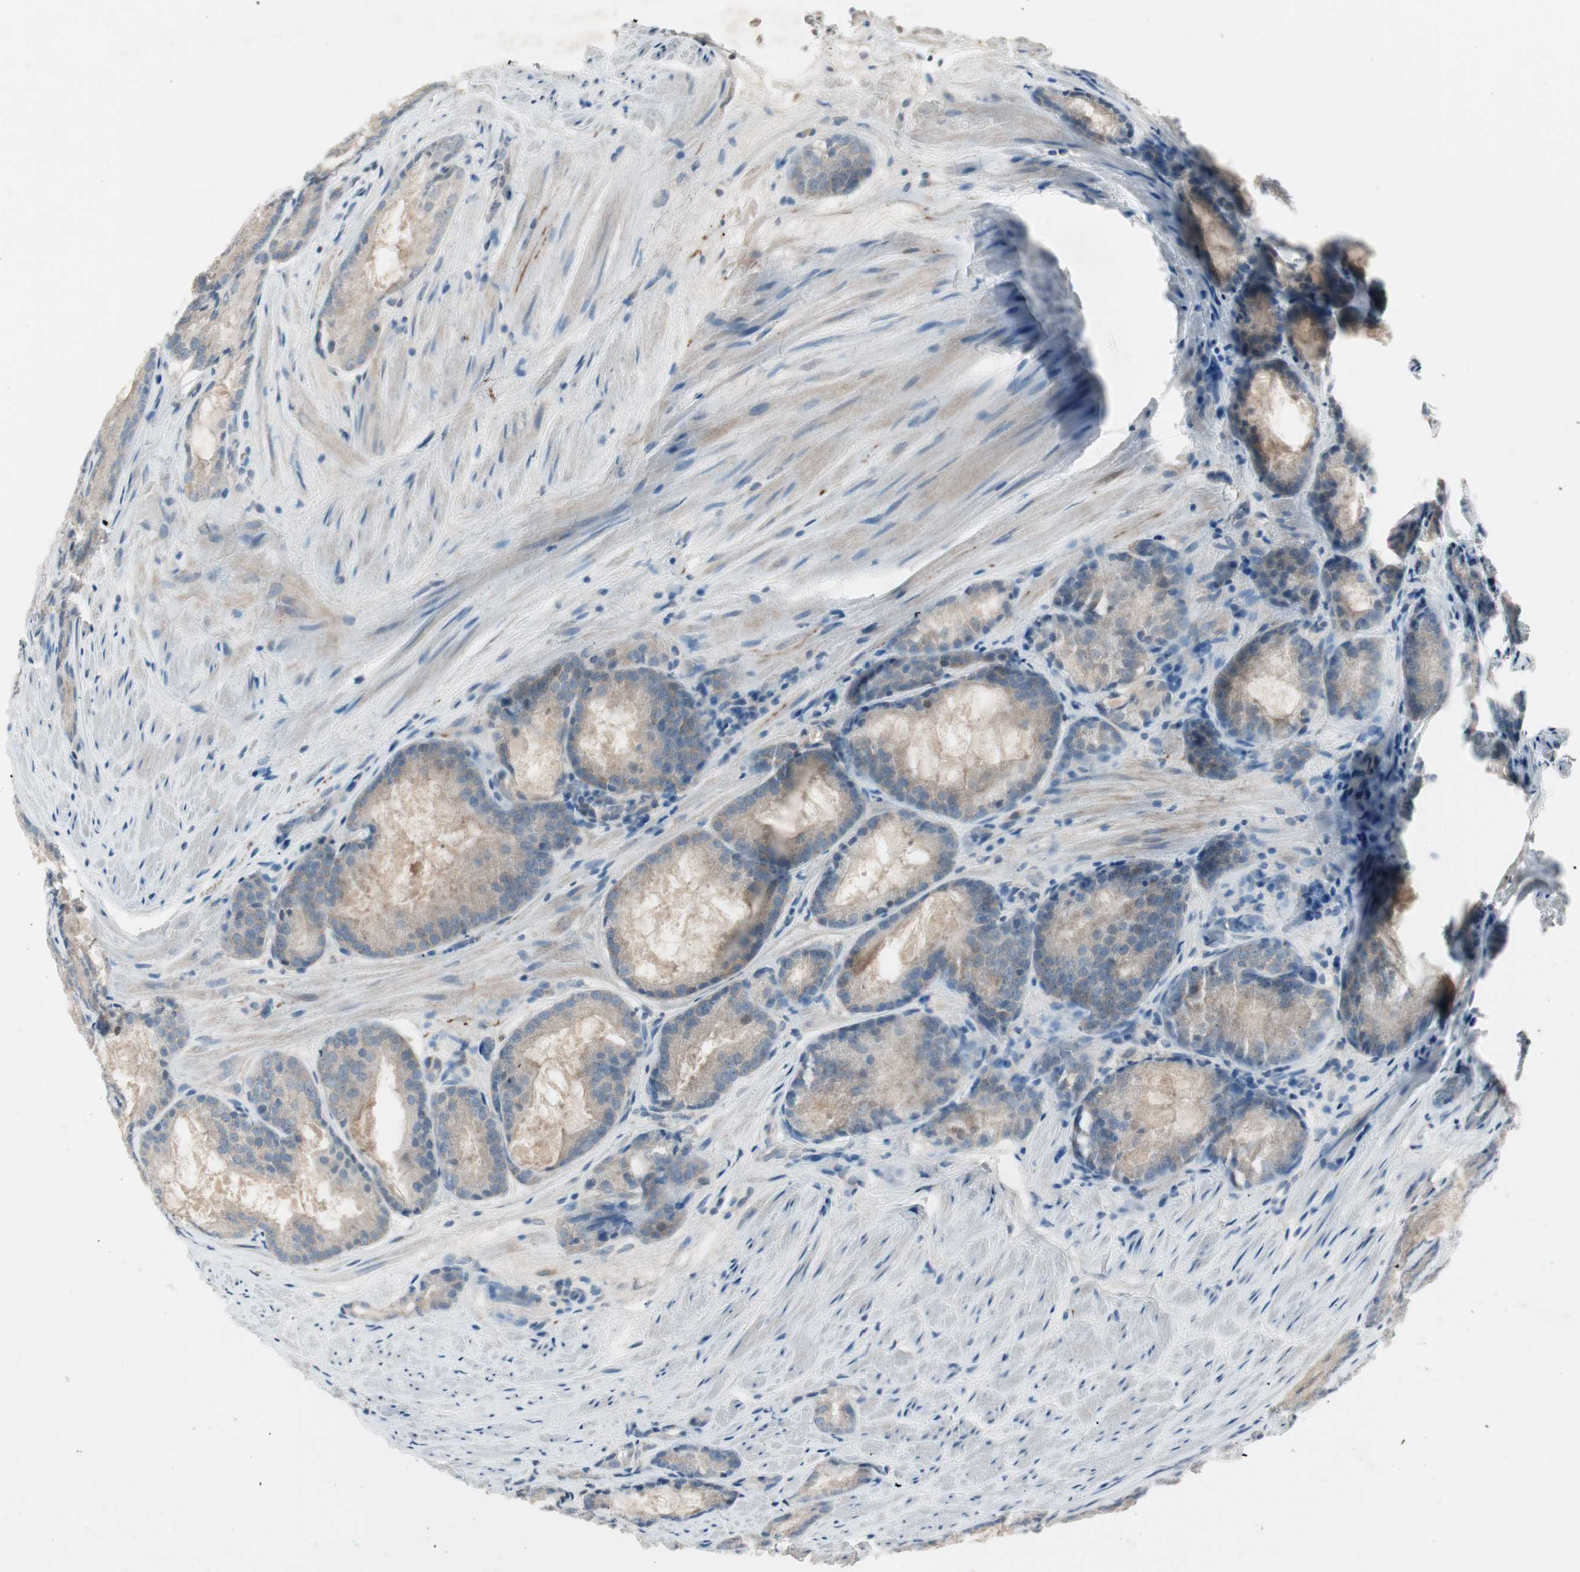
{"staining": {"intensity": "weak", "quantity": ">75%", "location": "cytoplasmic/membranous"}, "tissue": "prostate cancer", "cell_type": "Tumor cells", "image_type": "cancer", "snomed": [{"axis": "morphology", "description": "Adenocarcinoma, Low grade"}, {"axis": "topography", "description": "Prostate"}], "caption": "Prostate cancer (adenocarcinoma (low-grade)) stained with a protein marker reveals weak staining in tumor cells.", "gene": "MAPRE3", "patient": {"sex": "male", "age": 64}}